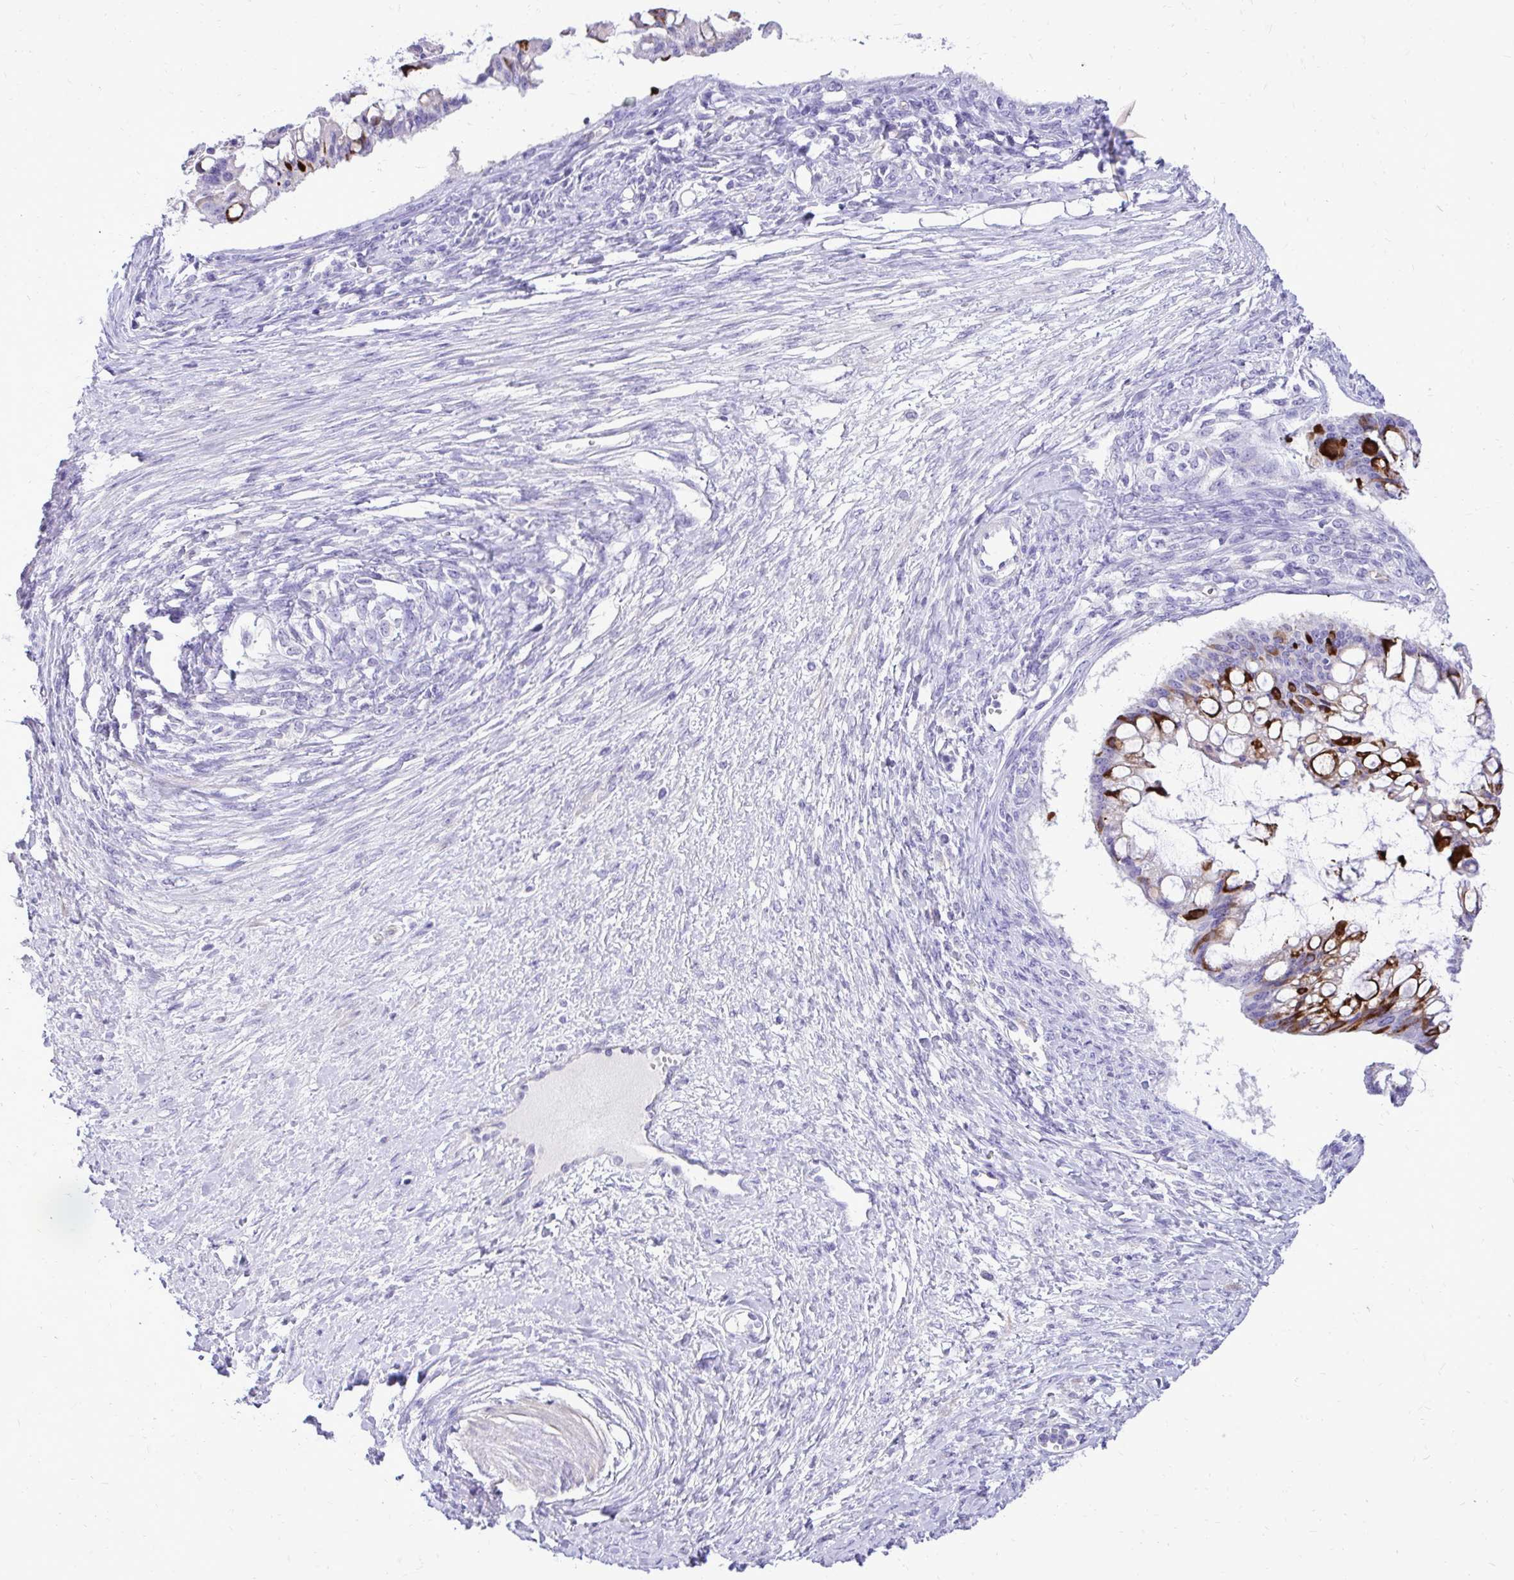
{"staining": {"intensity": "strong", "quantity": "<25%", "location": "cytoplasmic/membranous"}, "tissue": "ovarian cancer", "cell_type": "Tumor cells", "image_type": "cancer", "snomed": [{"axis": "morphology", "description": "Cystadenocarcinoma, mucinous, NOS"}, {"axis": "topography", "description": "Ovary"}], "caption": "A photomicrograph showing strong cytoplasmic/membranous expression in approximately <25% of tumor cells in ovarian mucinous cystadenocarcinoma, as visualized by brown immunohistochemical staining.", "gene": "PELI3", "patient": {"sex": "female", "age": 73}}